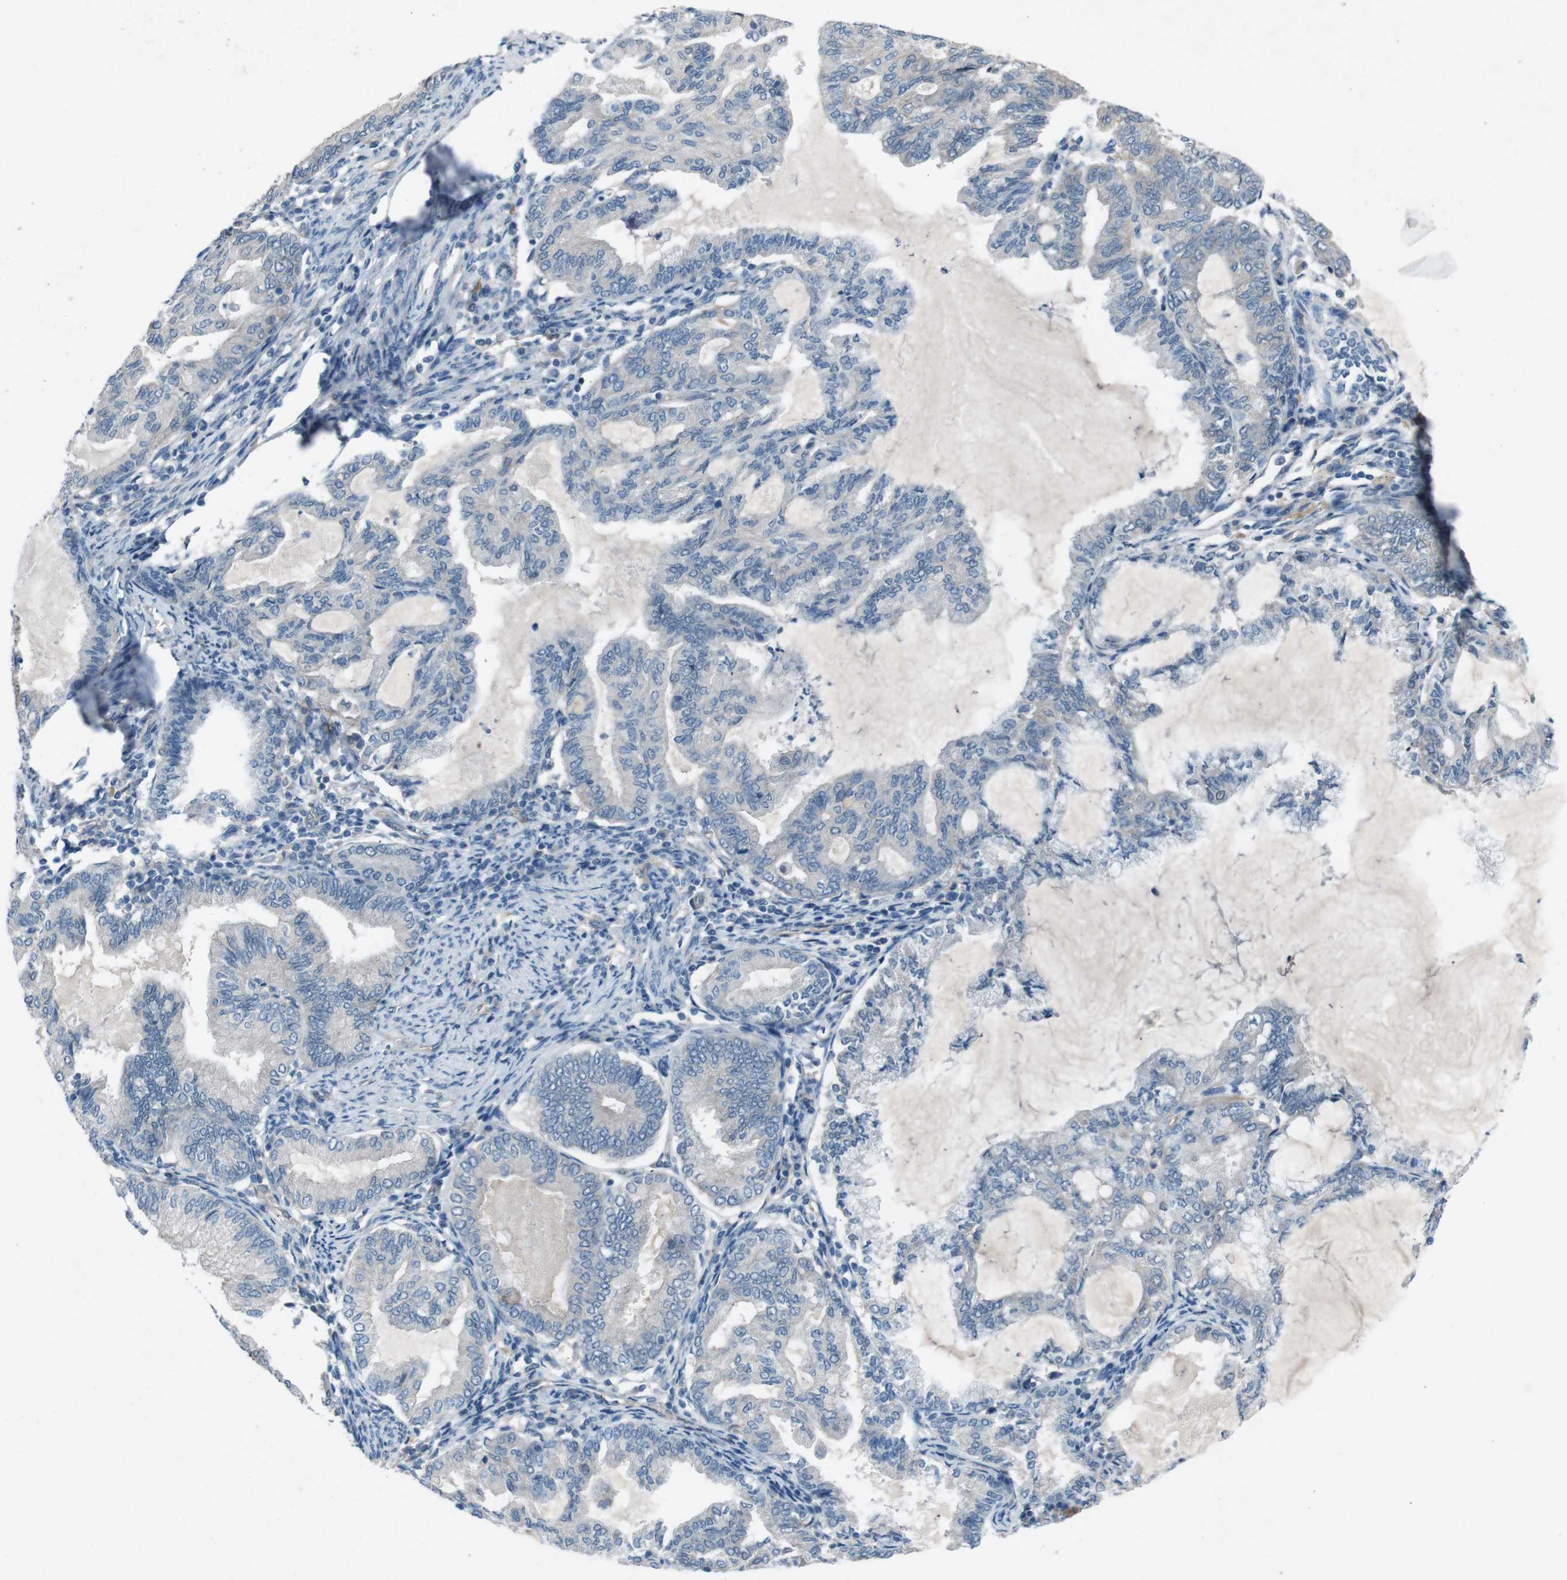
{"staining": {"intensity": "negative", "quantity": "none", "location": "none"}, "tissue": "endometrial cancer", "cell_type": "Tumor cells", "image_type": "cancer", "snomed": [{"axis": "morphology", "description": "Adenocarcinoma, NOS"}, {"axis": "topography", "description": "Endometrium"}], "caption": "Tumor cells are negative for brown protein staining in endometrial cancer.", "gene": "PVR", "patient": {"sex": "female", "age": 86}}